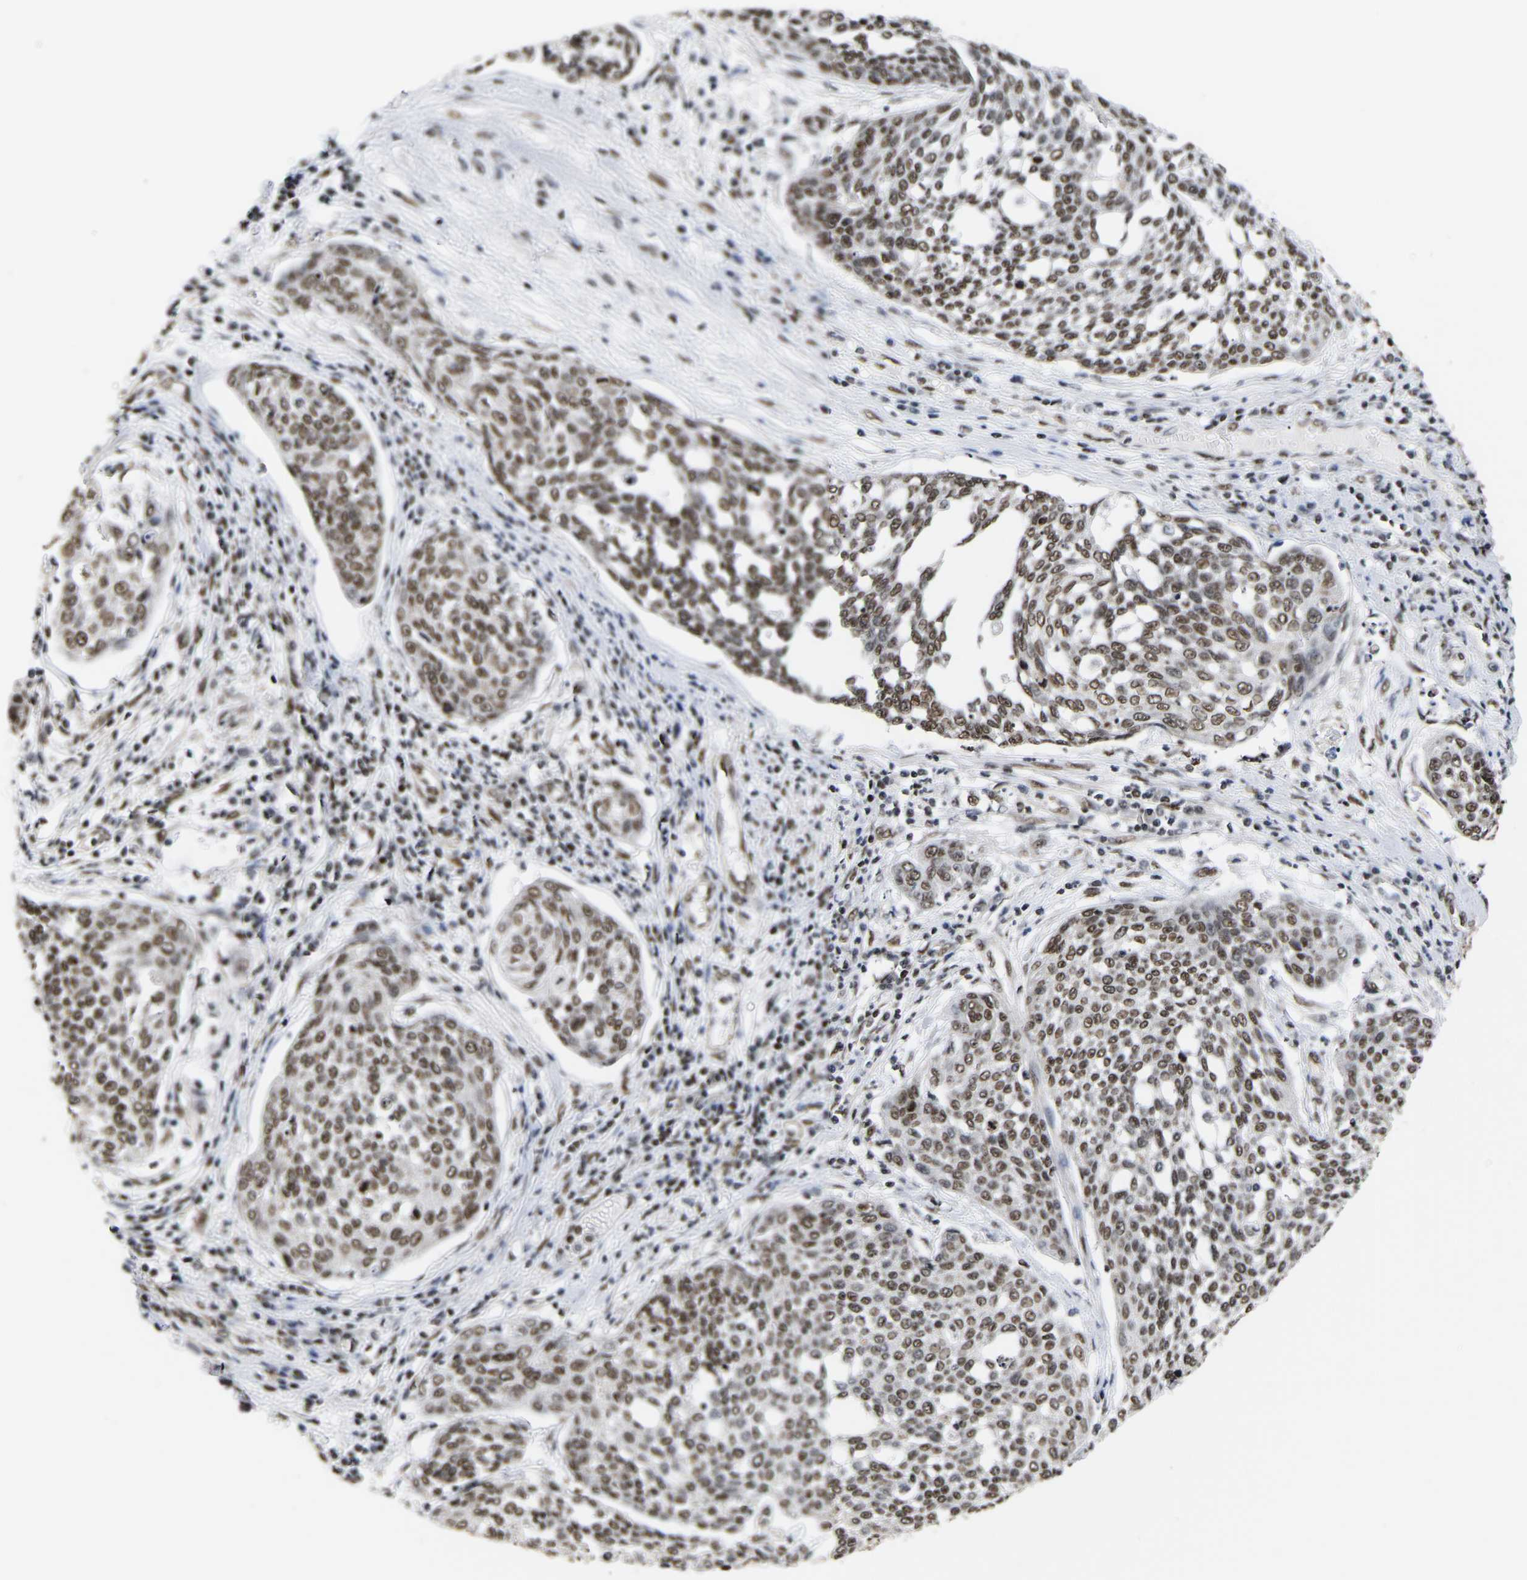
{"staining": {"intensity": "weak", "quantity": ">75%", "location": "nuclear"}, "tissue": "cervical cancer", "cell_type": "Tumor cells", "image_type": "cancer", "snomed": [{"axis": "morphology", "description": "Squamous cell carcinoma, NOS"}, {"axis": "topography", "description": "Cervix"}], "caption": "DAB immunohistochemical staining of cervical cancer (squamous cell carcinoma) demonstrates weak nuclear protein expression in about >75% of tumor cells.", "gene": "PSIP1", "patient": {"sex": "female", "age": 34}}